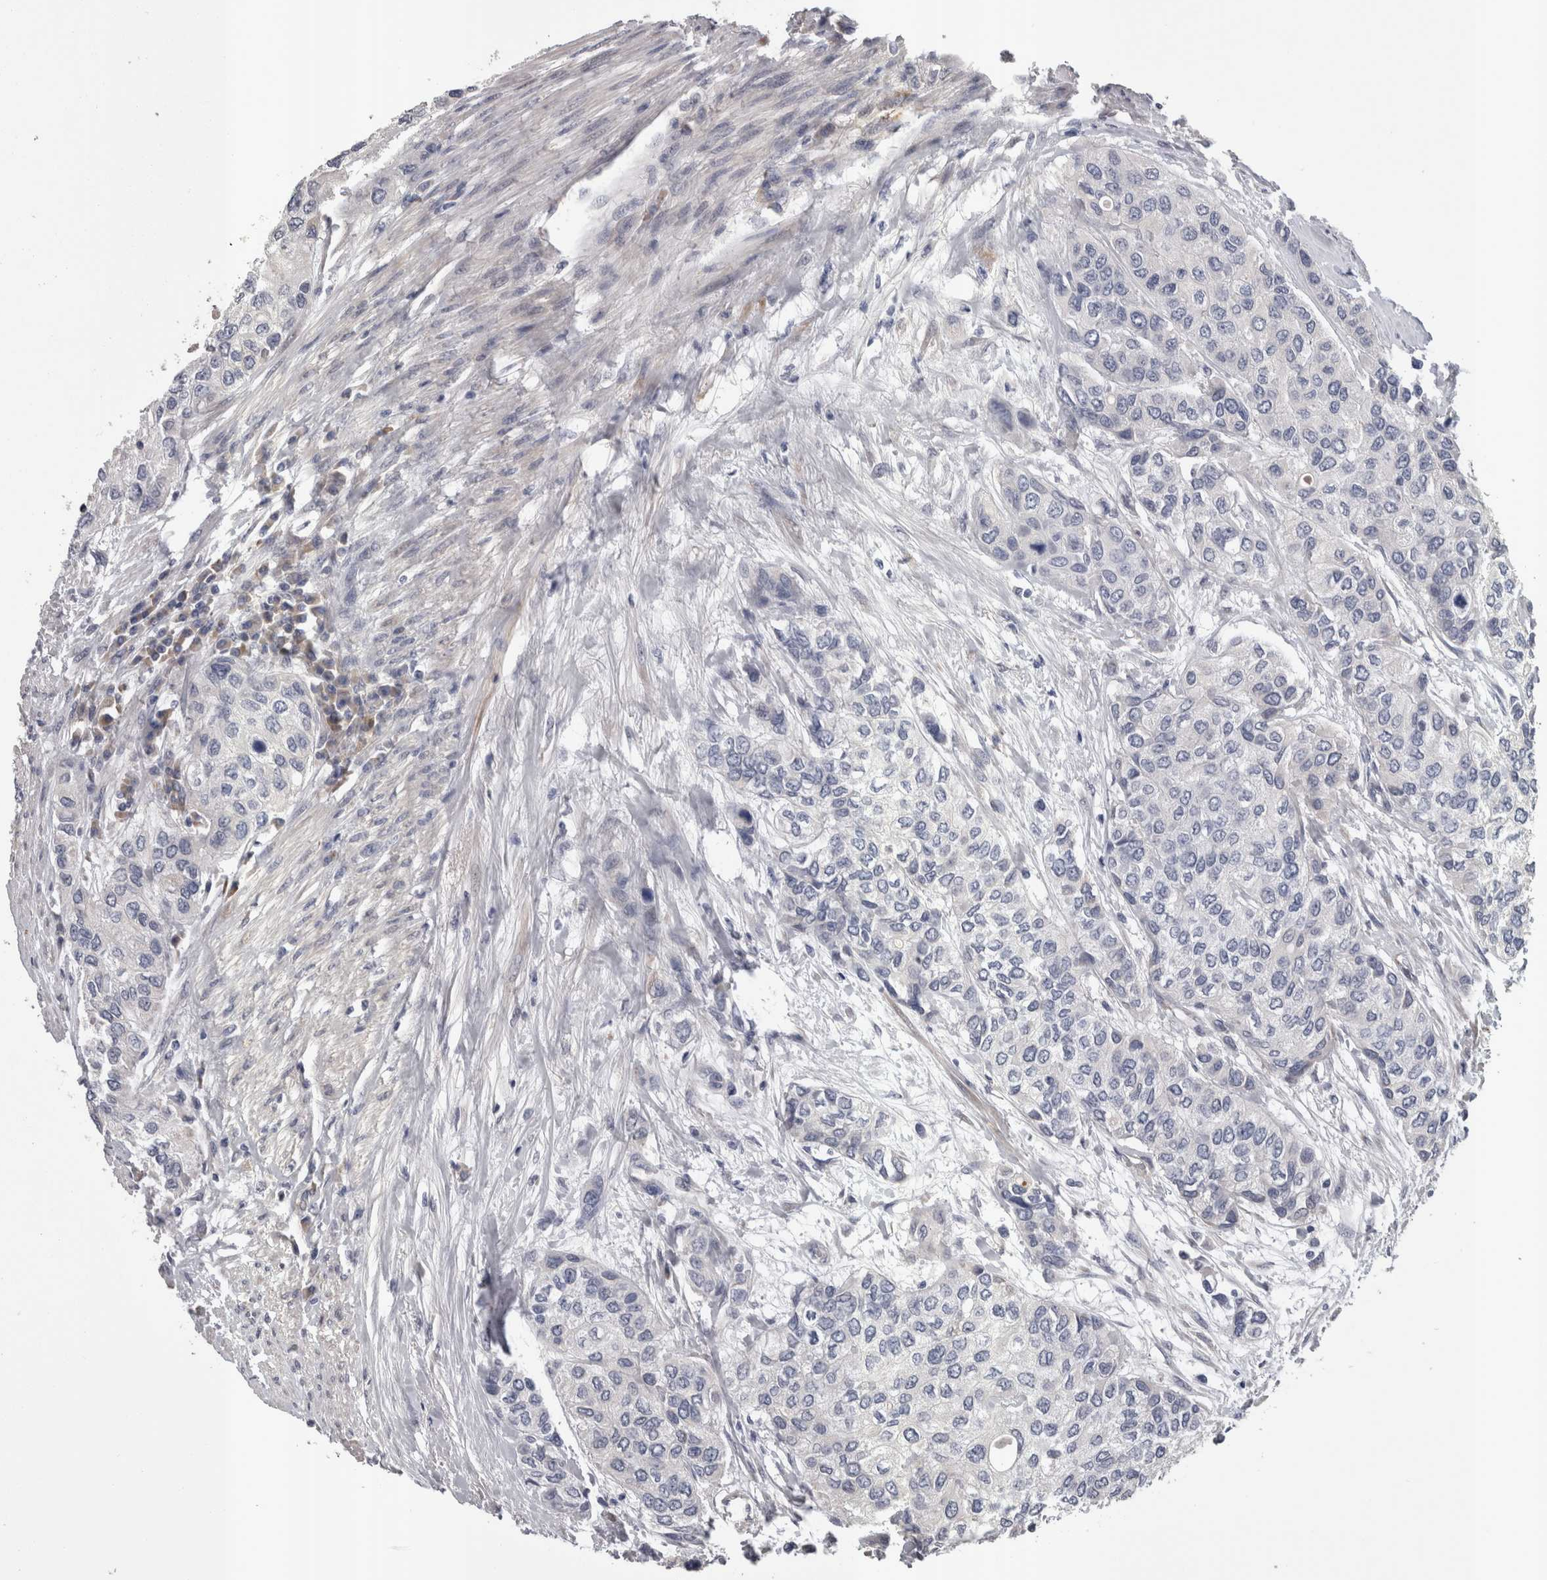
{"staining": {"intensity": "negative", "quantity": "none", "location": "none"}, "tissue": "urothelial cancer", "cell_type": "Tumor cells", "image_type": "cancer", "snomed": [{"axis": "morphology", "description": "Urothelial carcinoma, High grade"}, {"axis": "topography", "description": "Urinary bladder"}], "caption": "Immunohistochemistry of urothelial cancer reveals no positivity in tumor cells. The staining is performed using DAB brown chromogen with nuclei counter-stained in using hematoxylin.", "gene": "STC1", "patient": {"sex": "female", "age": 56}}